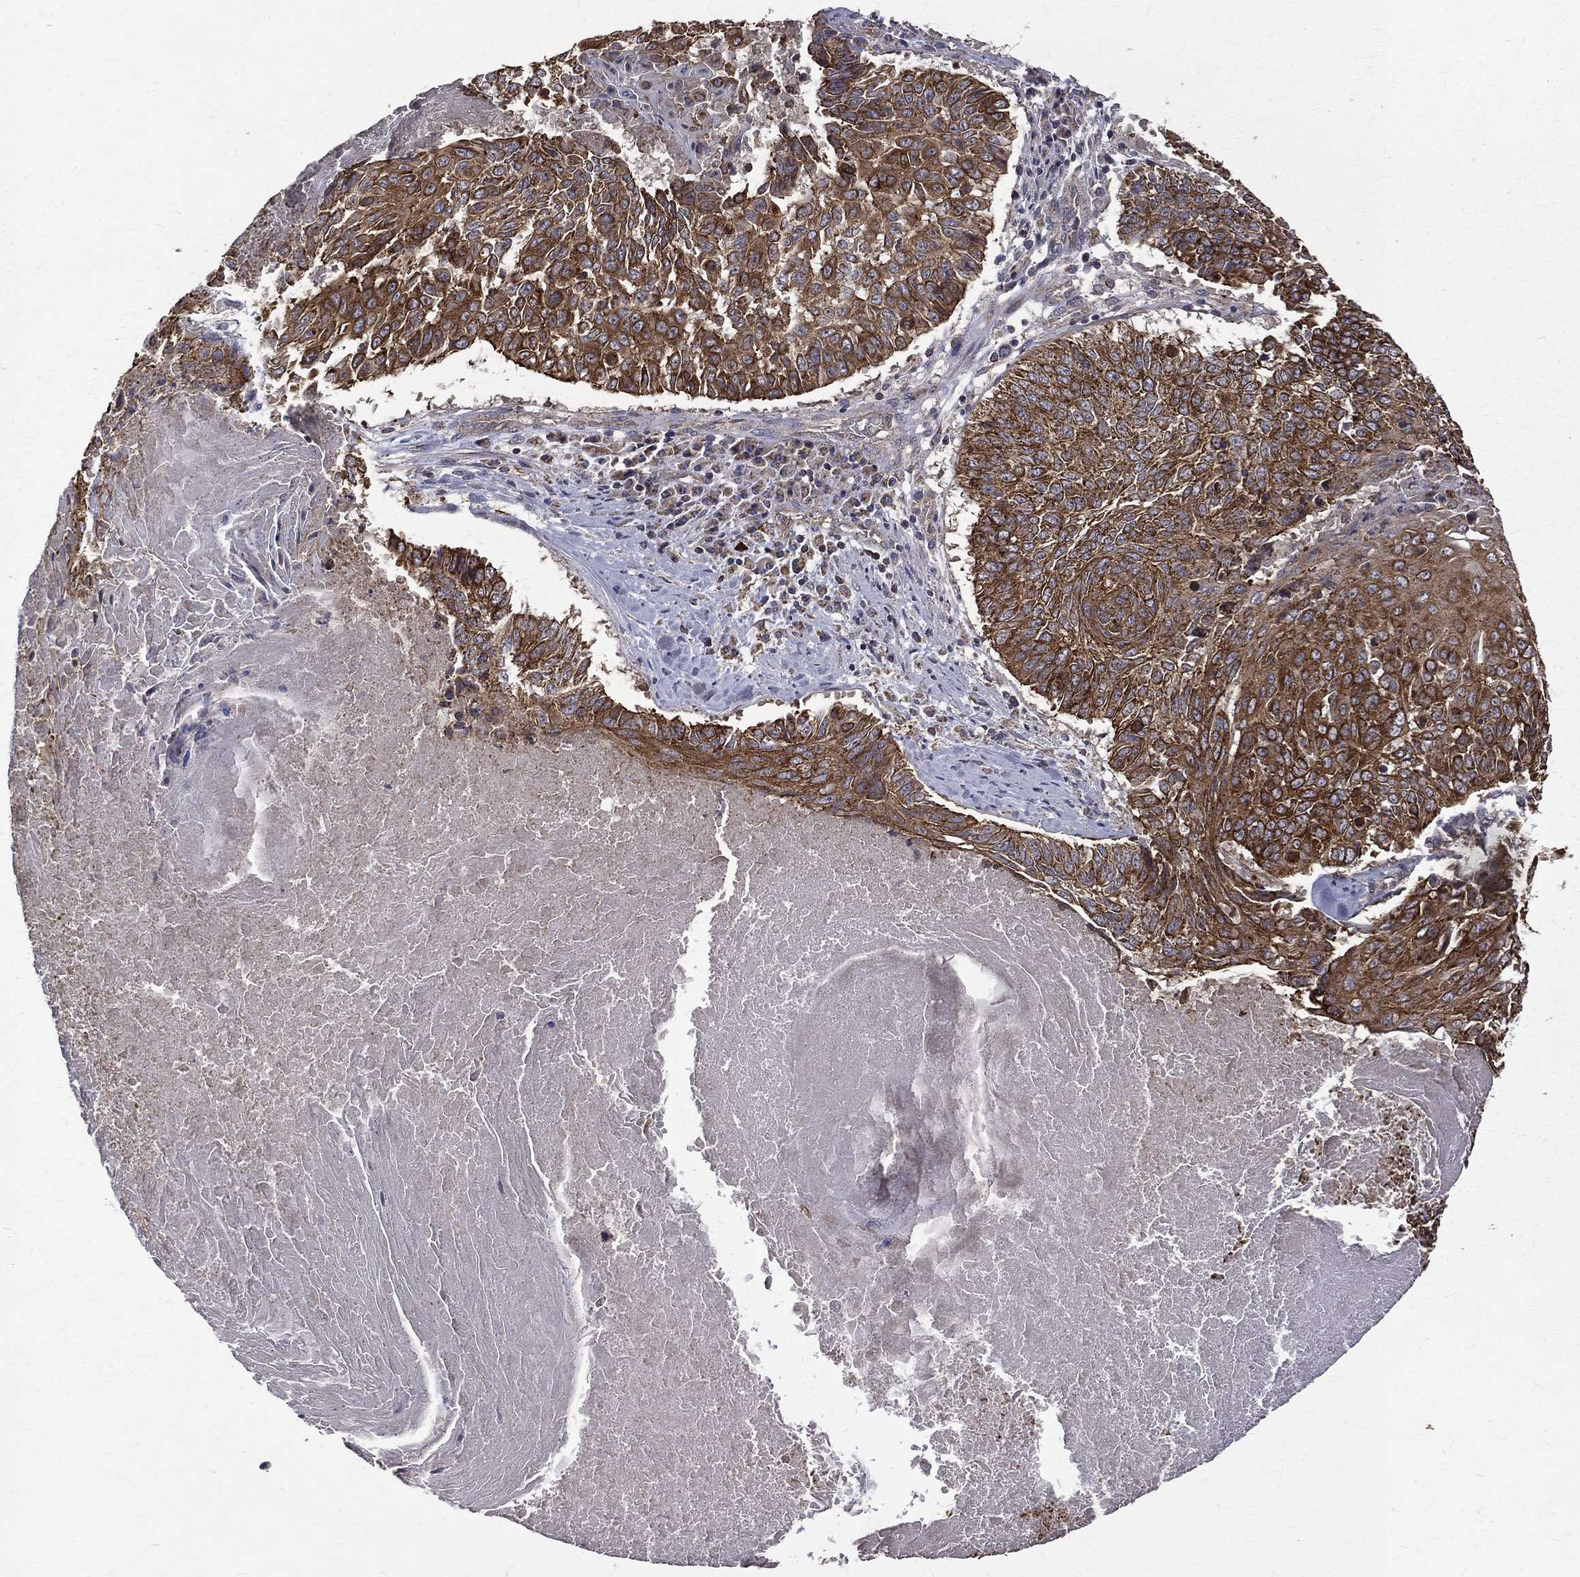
{"staining": {"intensity": "strong", "quantity": ">75%", "location": "cytoplasmic/membranous"}, "tissue": "lung cancer", "cell_type": "Tumor cells", "image_type": "cancer", "snomed": [{"axis": "morphology", "description": "Squamous cell carcinoma, NOS"}, {"axis": "topography", "description": "Lung"}], "caption": "Lung squamous cell carcinoma stained with a brown dye shows strong cytoplasmic/membranous positive positivity in approximately >75% of tumor cells.", "gene": "RPGR", "patient": {"sex": "male", "age": 64}}